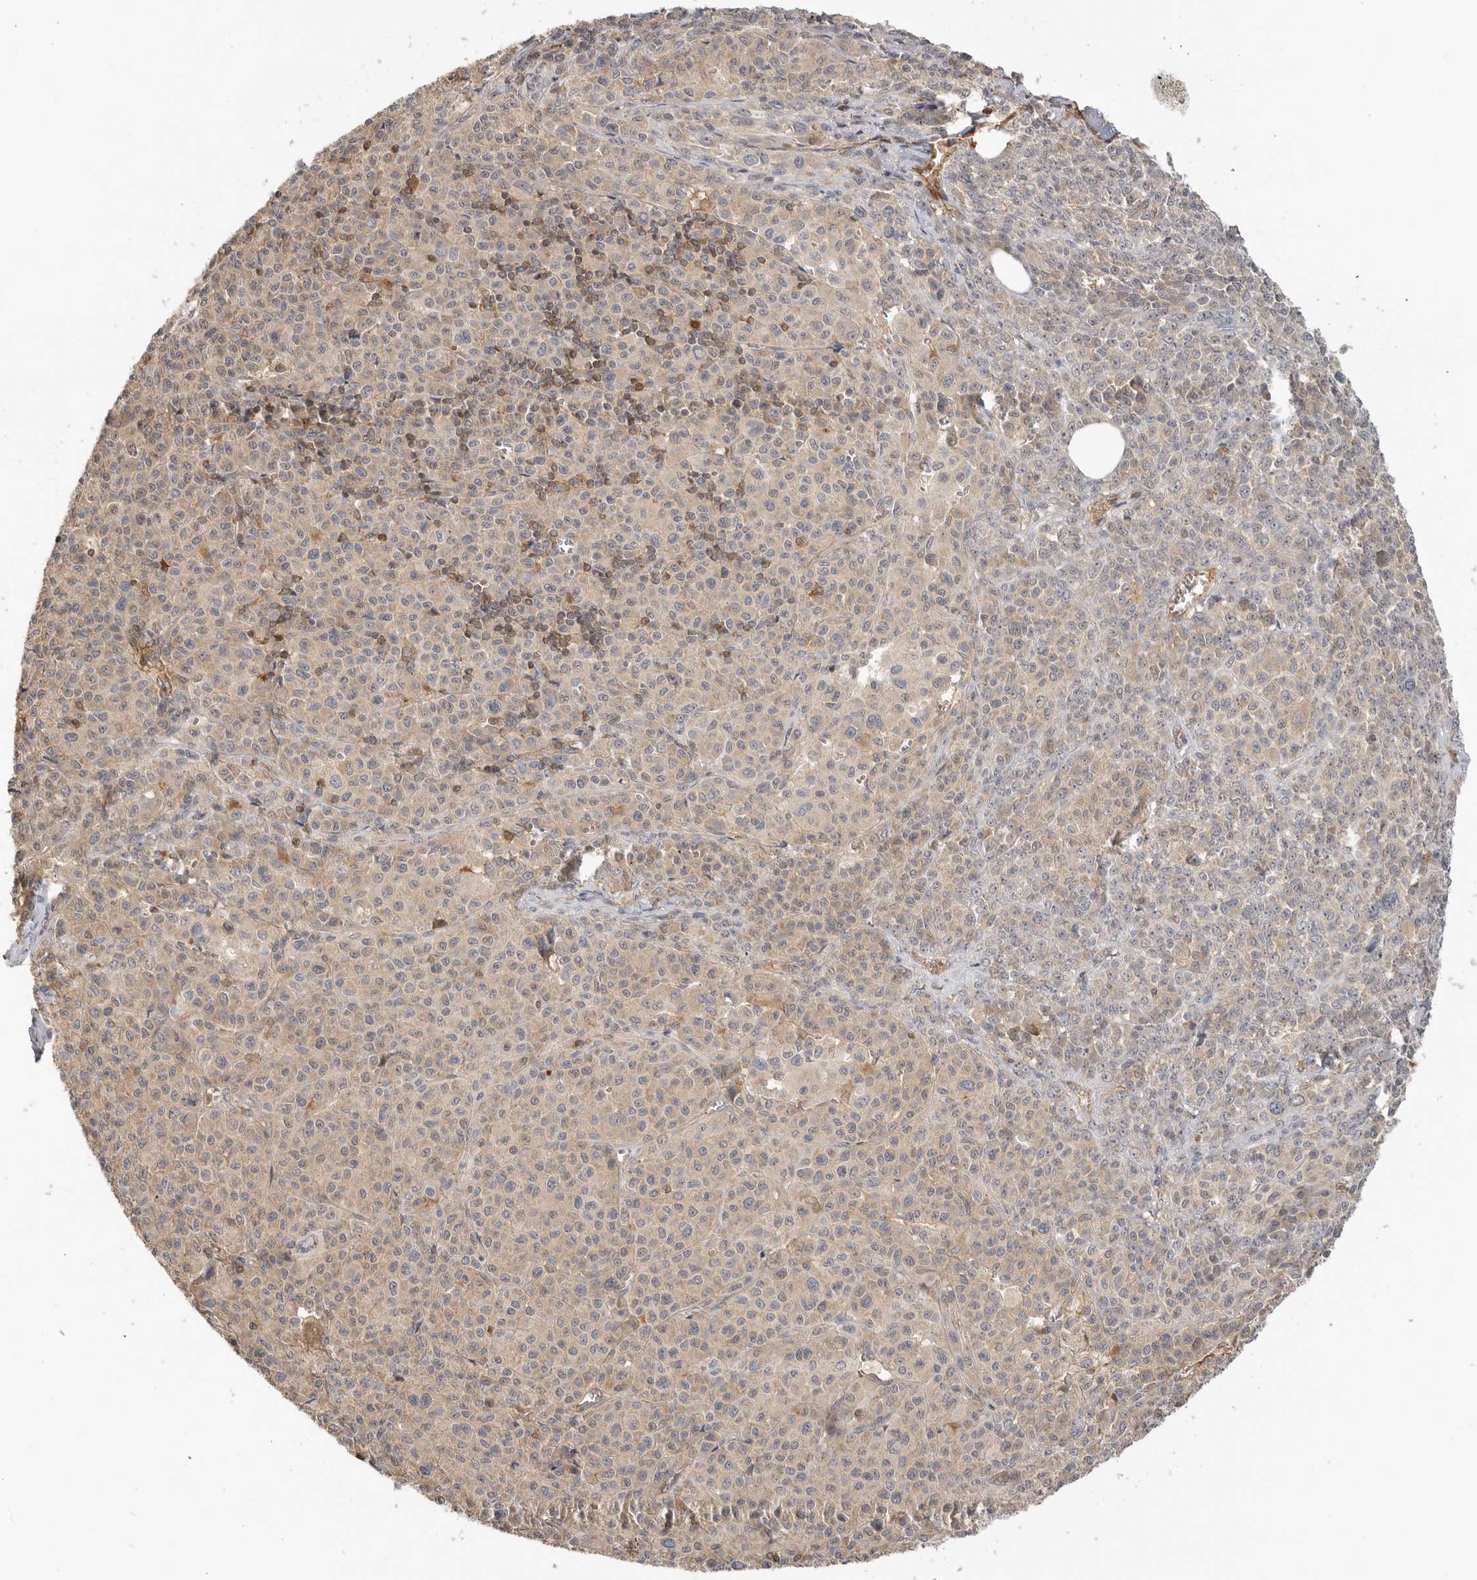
{"staining": {"intensity": "weak", "quantity": "<25%", "location": "cytoplasmic/membranous"}, "tissue": "melanoma", "cell_type": "Tumor cells", "image_type": "cancer", "snomed": [{"axis": "morphology", "description": "Malignant melanoma, Metastatic site"}, {"axis": "topography", "description": "Skin"}], "caption": "Tumor cells show no significant protein positivity in melanoma.", "gene": "CLDN12", "patient": {"sex": "female", "age": 74}}